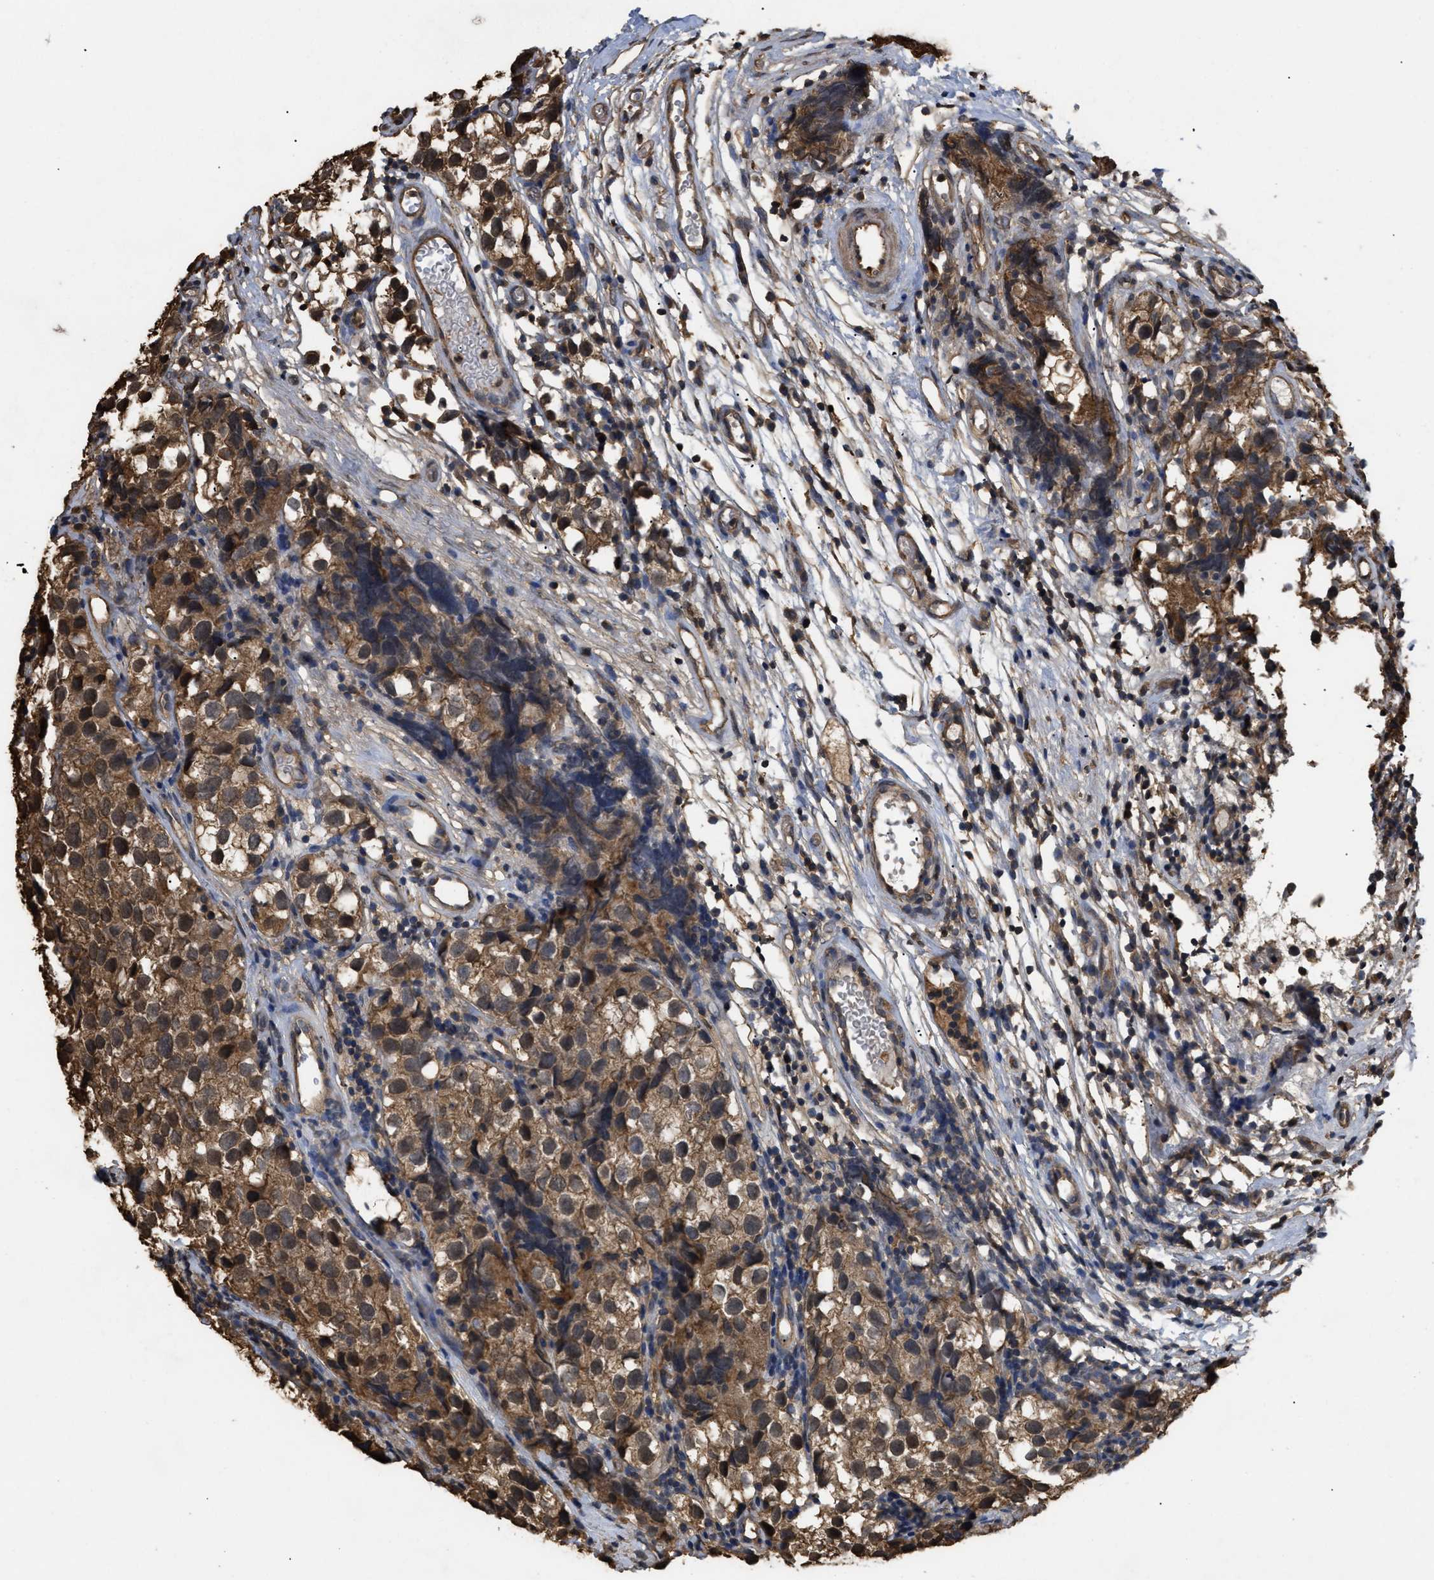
{"staining": {"intensity": "moderate", "quantity": ">75%", "location": "cytoplasmic/membranous,nuclear"}, "tissue": "testis cancer", "cell_type": "Tumor cells", "image_type": "cancer", "snomed": [{"axis": "morphology", "description": "Seminoma, NOS"}, {"axis": "topography", "description": "Testis"}], "caption": "Moderate cytoplasmic/membranous and nuclear protein positivity is appreciated in about >75% of tumor cells in seminoma (testis).", "gene": "CALM1", "patient": {"sex": "male", "age": 39}}